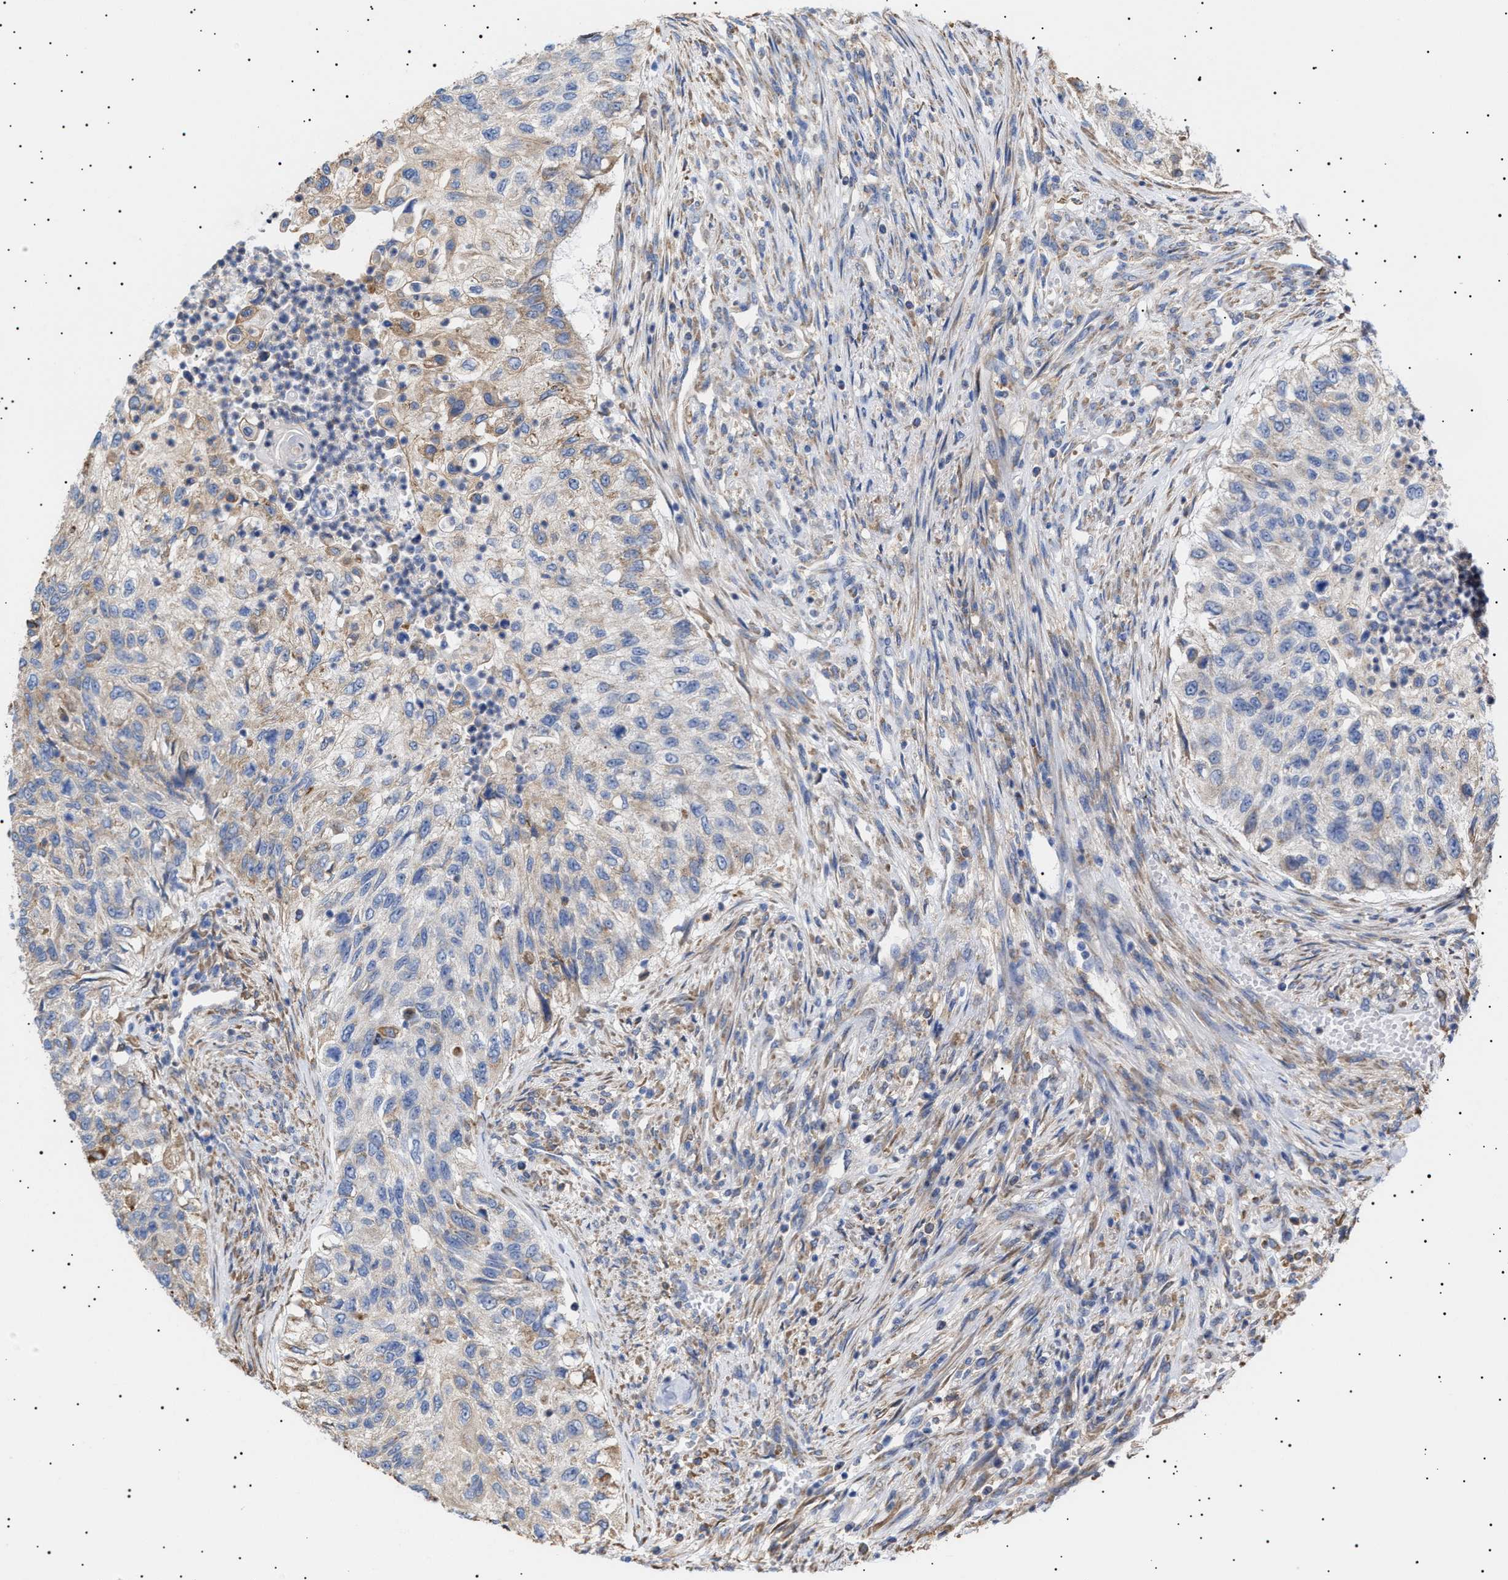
{"staining": {"intensity": "moderate", "quantity": "<25%", "location": "cytoplasmic/membranous"}, "tissue": "urothelial cancer", "cell_type": "Tumor cells", "image_type": "cancer", "snomed": [{"axis": "morphology", "description": "Urothelial carcinoma, High grade"}, {"axis": "topography", "description": "Urinary bladder"}], "caption": "Brown immunohistochemical staining in human urothelial cancer demonstrates moderate cytoplasmic/membranous expression in approximately <25% of tumor cells.", "gene": "ERCC6L2", "patient": {"sex": "female", "age": 60}}